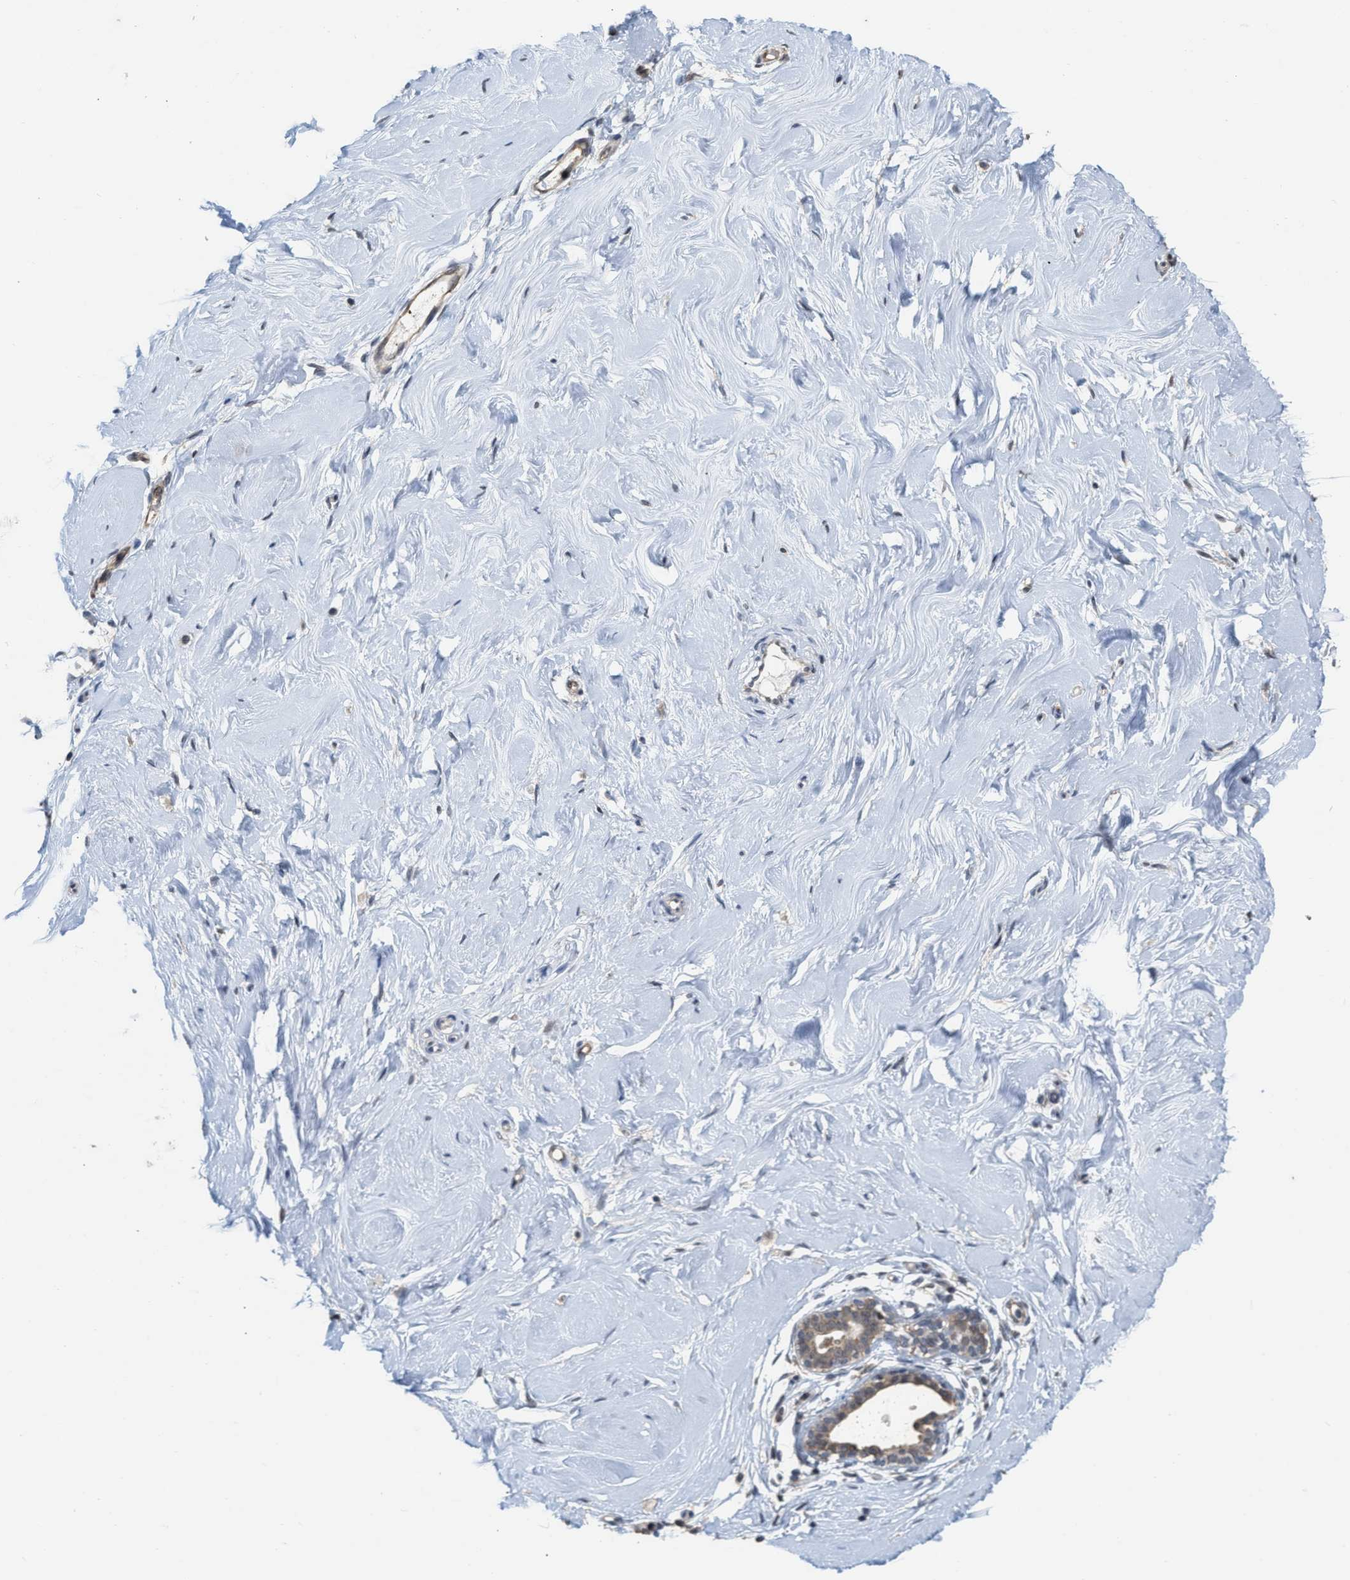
{"staining": {"intensity": "weak", "quantity": ">75%", "location": "cytoplasmic/membranous"}, "tissue": "breast", "cell_type": "Adipocytes", "image_type": "normal", "snomed": [{"axis": "morphology", "description": "Normal tissue, NOS"}, {"axis": "topography", "description": "Breast"}], "caption": "Protein analysis of normal breast shows weak cytoplasmic/membranous expression in about >75% of adipocytes. (IHC, brightfield microscopy, high magnification).", "gene": "BAIAP2L1", "patient": {"sex": "female", "age": 23}}